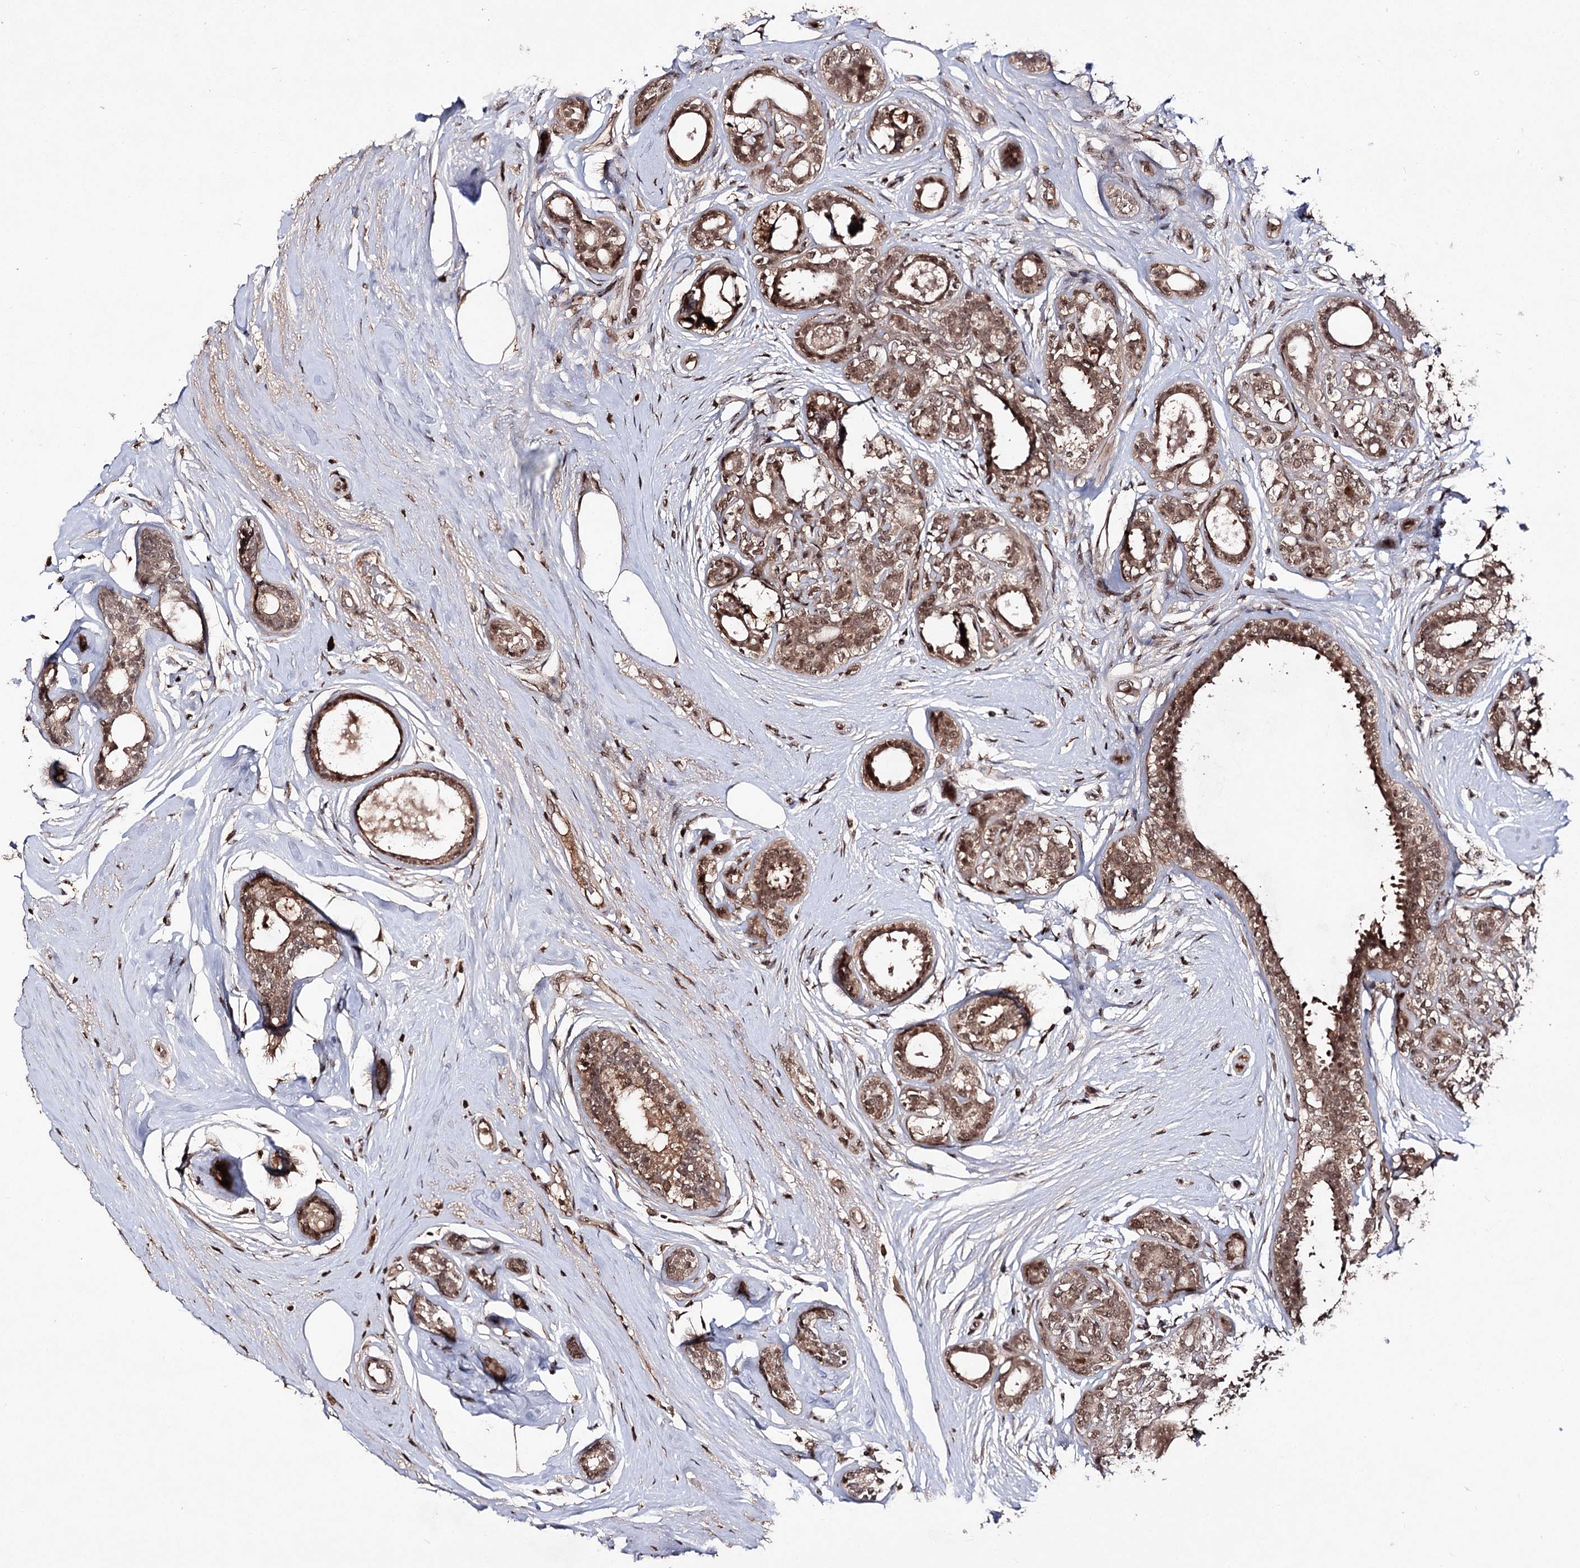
{"staining": {"intensity": "moderate", "quantity": ">75%", "location": "cytoplasmic/membranous,nuclear"}, "tissue": "breast cancer", "cell_type": "Tumor cells", "image_type": "cancer", "snomed": [{"axis": "morphology", "description": "Lobular carcinoma"}, {"axis": "topography", "description": "Breast"}], "caption": "DAB (3,3'-diaminobenzidine) immunohistochemical staining of breast lobular carcinoma shows moderate cytoplasmic/membranous and nuclear protein staining in about >75% of tumor cells.", "gene": "FAM53B", "patient": {"sex": "female", "age": 51}}